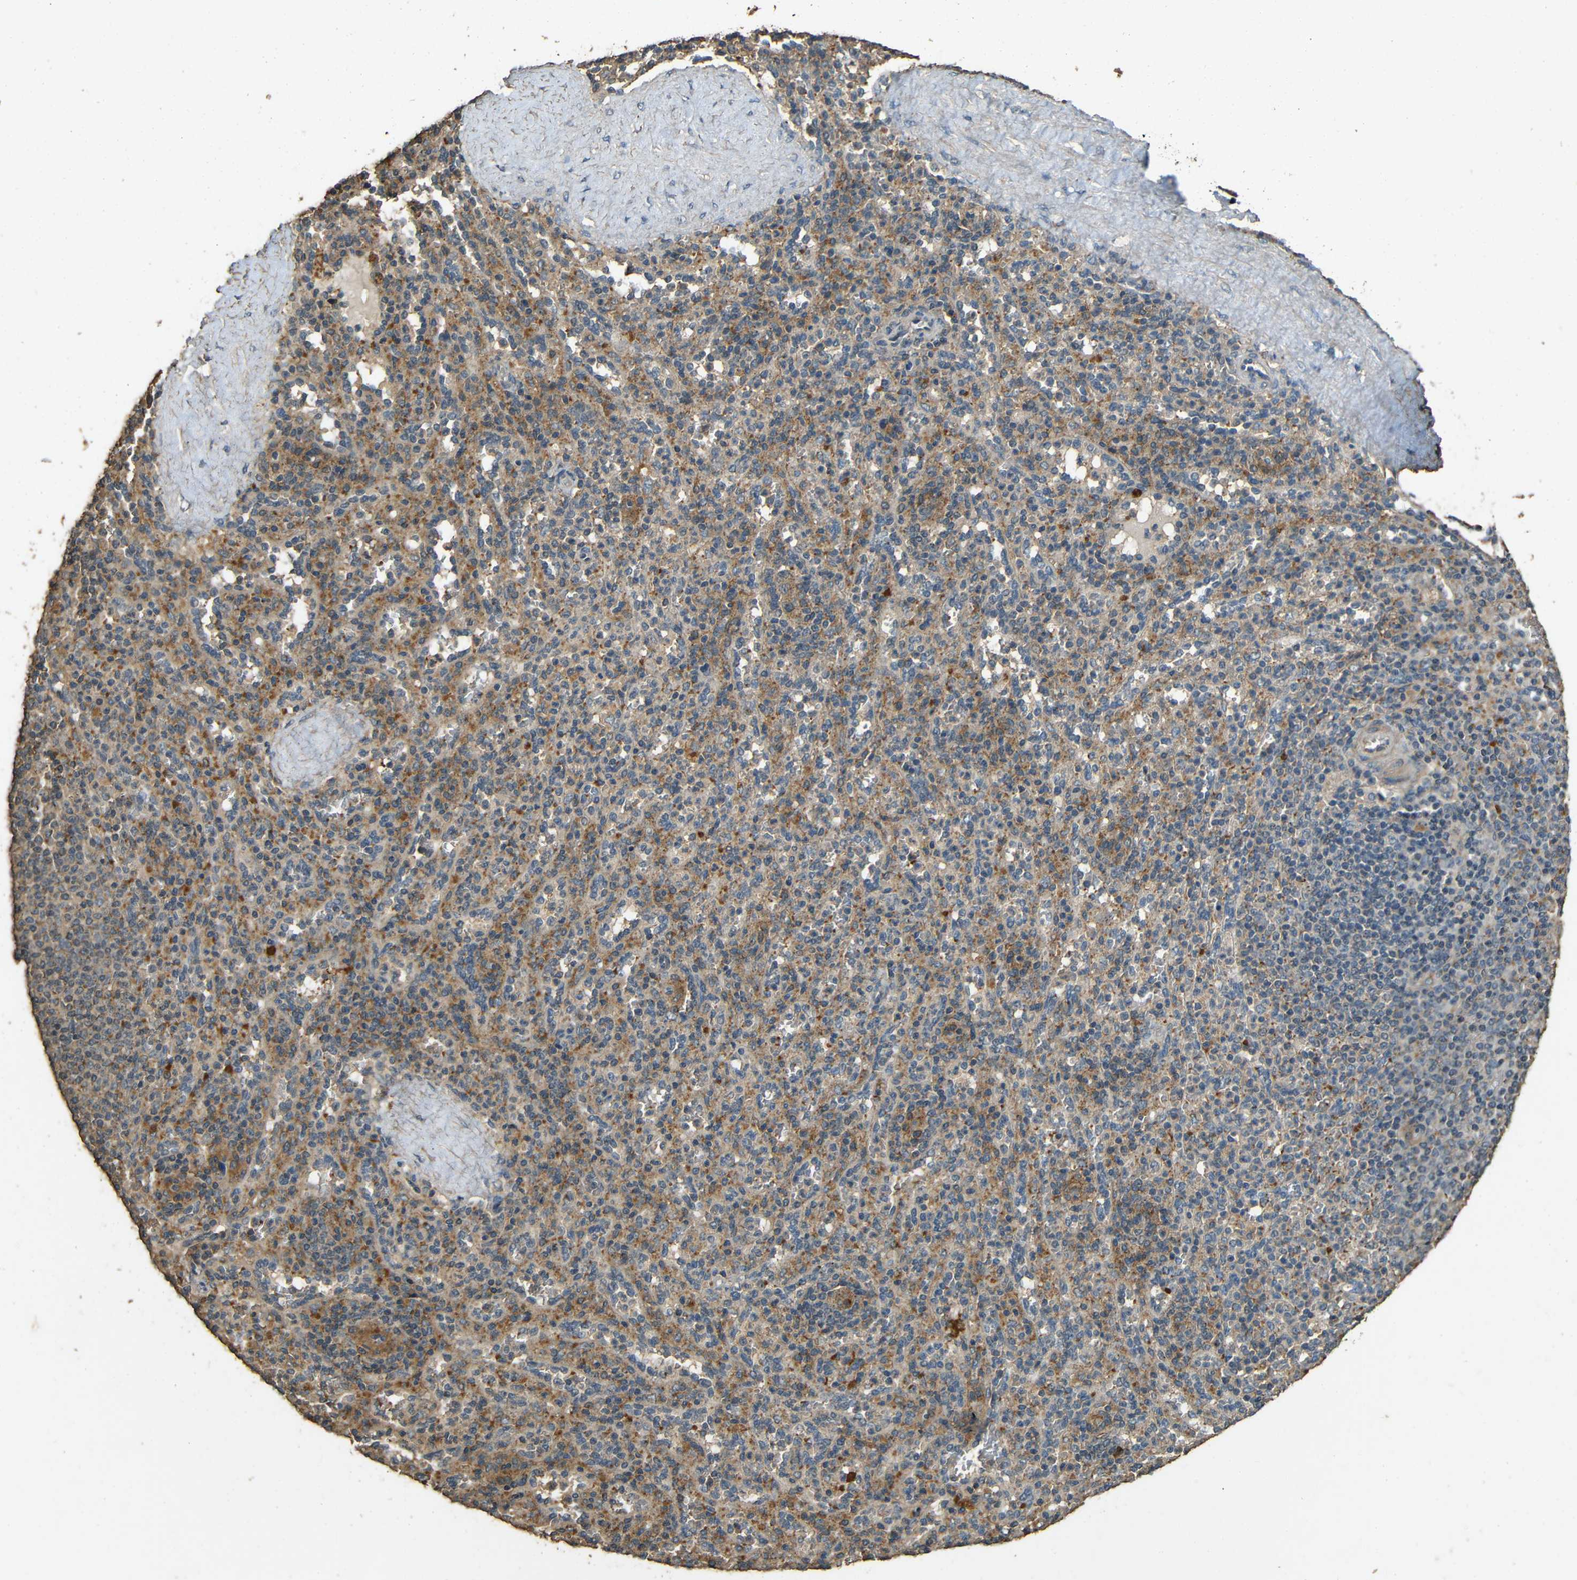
{"staining": {"intensity": "moderate", "quantity": "25%-75%", "location": "cytoplasmic/membranous"}, "tissue": "spleen", "cell_type": "Cells in red pulp", "image_type": "normal", "snomed": [{"axis": "morphology", "description": "Normal tissue, NOS"}, {"axis": "topography", "description": "Spleen"}], "caption": "A micrograph of human spleen stained for a protein displays moderate cytoplasmic/membranous brown staining in cells in red pulp. (Brightfield microscopy of DAB IHC at high magnification).", "gene": "PDE5A", "patient": {"sex": "male", "age": 36}}